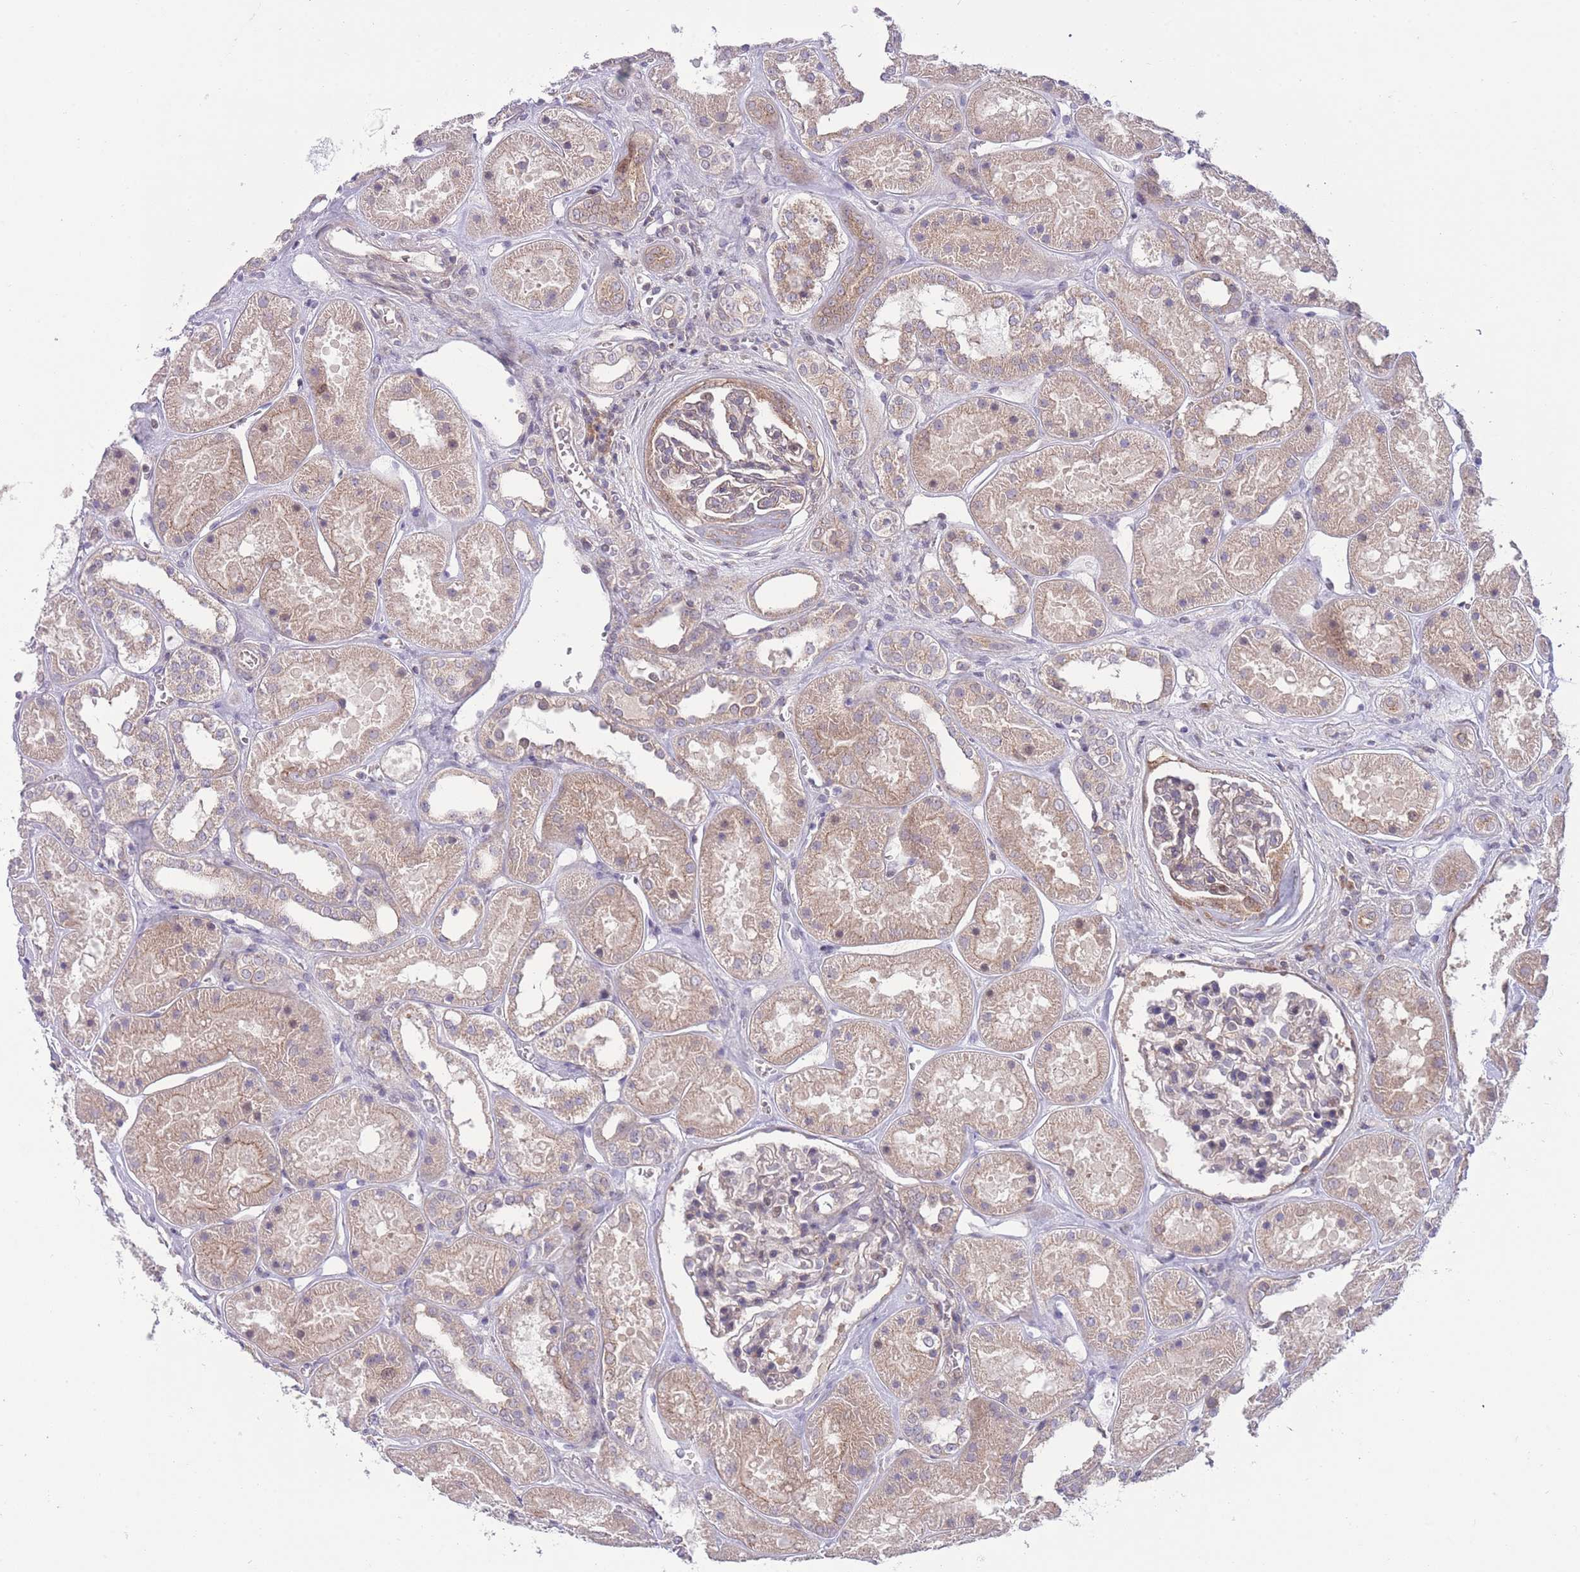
{"staining": {"intensity": "weak", "quantity": "25%-75%", "location": "cytoplasmic/membranous"}, "tissue": "kidney", "cell_type": "Cells in glomeruli", "image_type": "normal", "snomed": [{"axis": "morphology", "description": "Normal tissue, NOS"}, {"axis": "topography", "description": "Kidney"}], "caption": "Immunohistochemistry (DAB (3,3'-diaminobenzidine)) staining of unremarkable human kidney exhibits weak cytoplasmic/membranous protein expression in about 25%-75% of cells in glomeruli. The staining was performed using DAB, with brown indicating positive protein expression. Nuclei are stained blue with hematoxylin.", "gene": "RIC8A", "patient": {"sex": "female", "age": 41}}